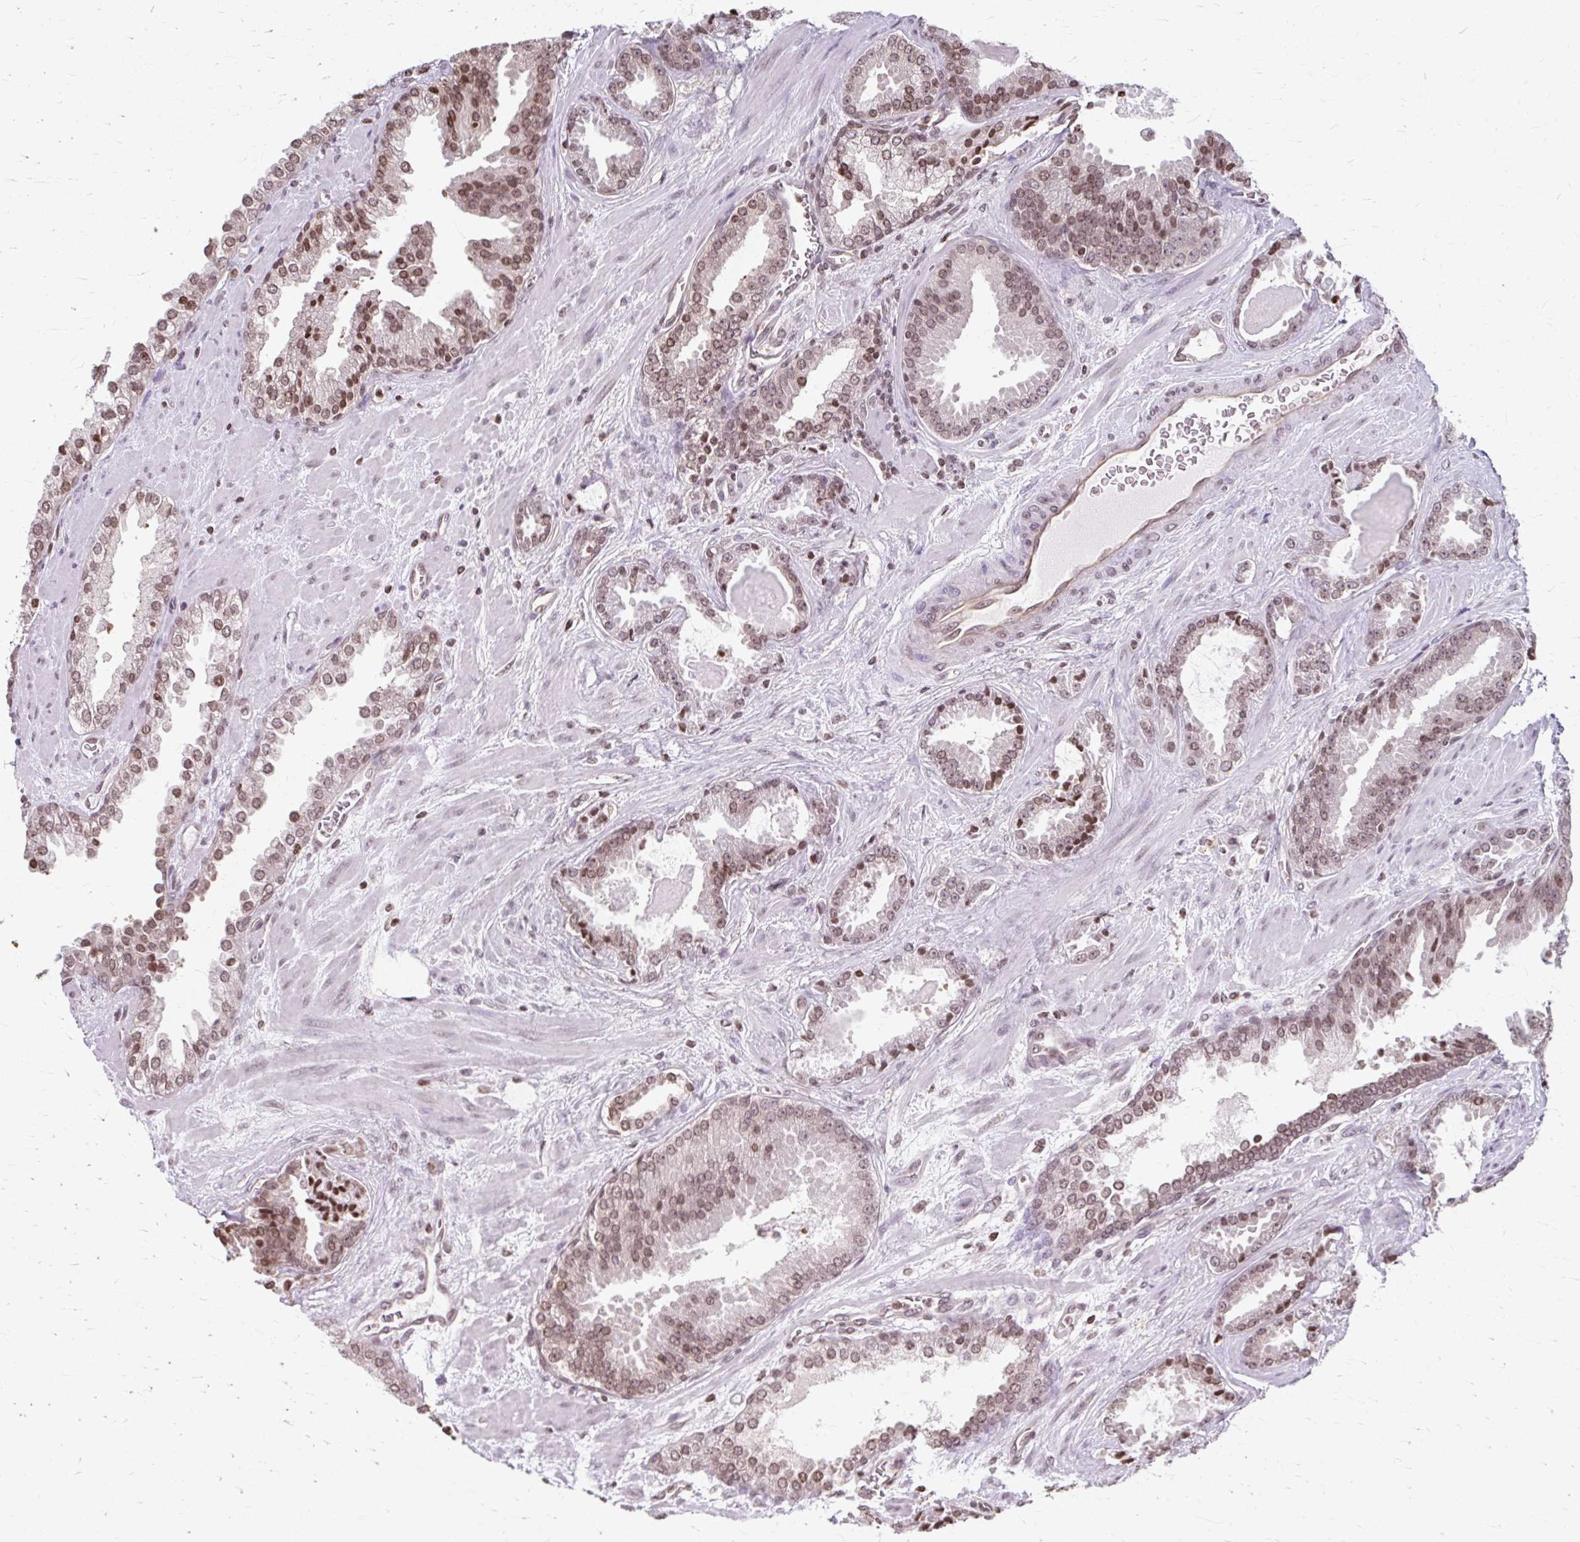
{"staining": {"intensity": "moderate", "quantity": ">75%", "location": "nuclear"}, "tissue": "prostate cancer", "cell_type": "Tumor cells", "image_type": "cancer", "snomed": [{"axis": "morphology", "description": "Adenocarcinoma, Low grade"}, {"axis": "topography", "description": "Prostate"}], "caption": "This micrograph demonstrates prostate adenocarcinoma (low-grade) stained with immunohistochemistry to label a protein in brown. The nuclear of tumor cells show moderate positivity for the protein. Nuclei are counter-stained blue.", "gene": "ORC3", "patient": {"sex": "male", "age": 62}}